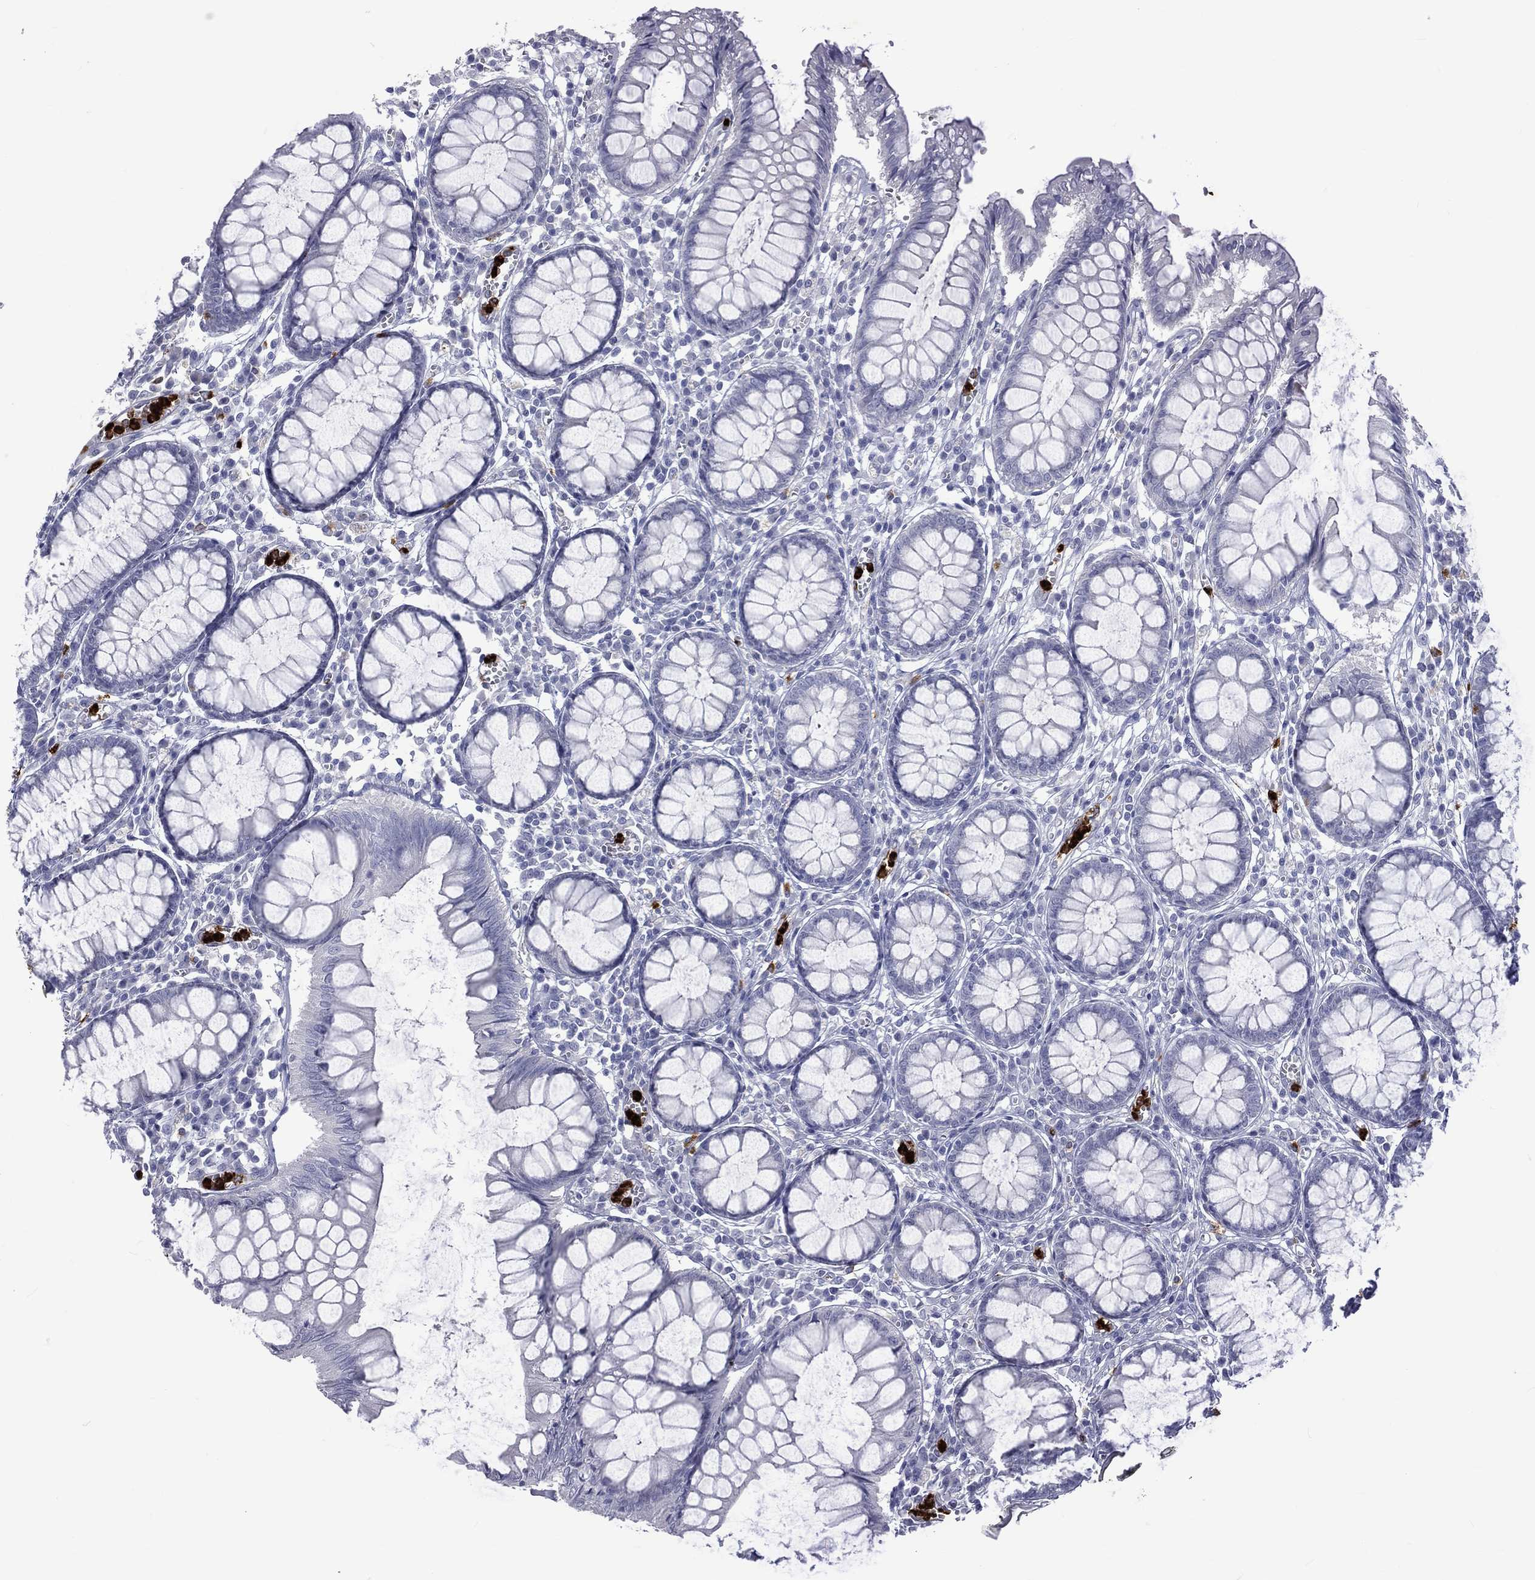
{"staining": {"intensity": "negative", "quantity": "none", "location": "none"}, "tissue": "colon", "cell_type": "Endothelial cells", "image_type": "normal", "snomed": [{"axis": "morphology", "description": "Normal tissue, NOS"}, {"axis": "topography", "description": "Colon"}], "caption": "The micrograph demonstrates no staining of endothelial cells in unremarkable colon.", "gene": "ELANE", "patient": {"sex": "male", "age": 65}}